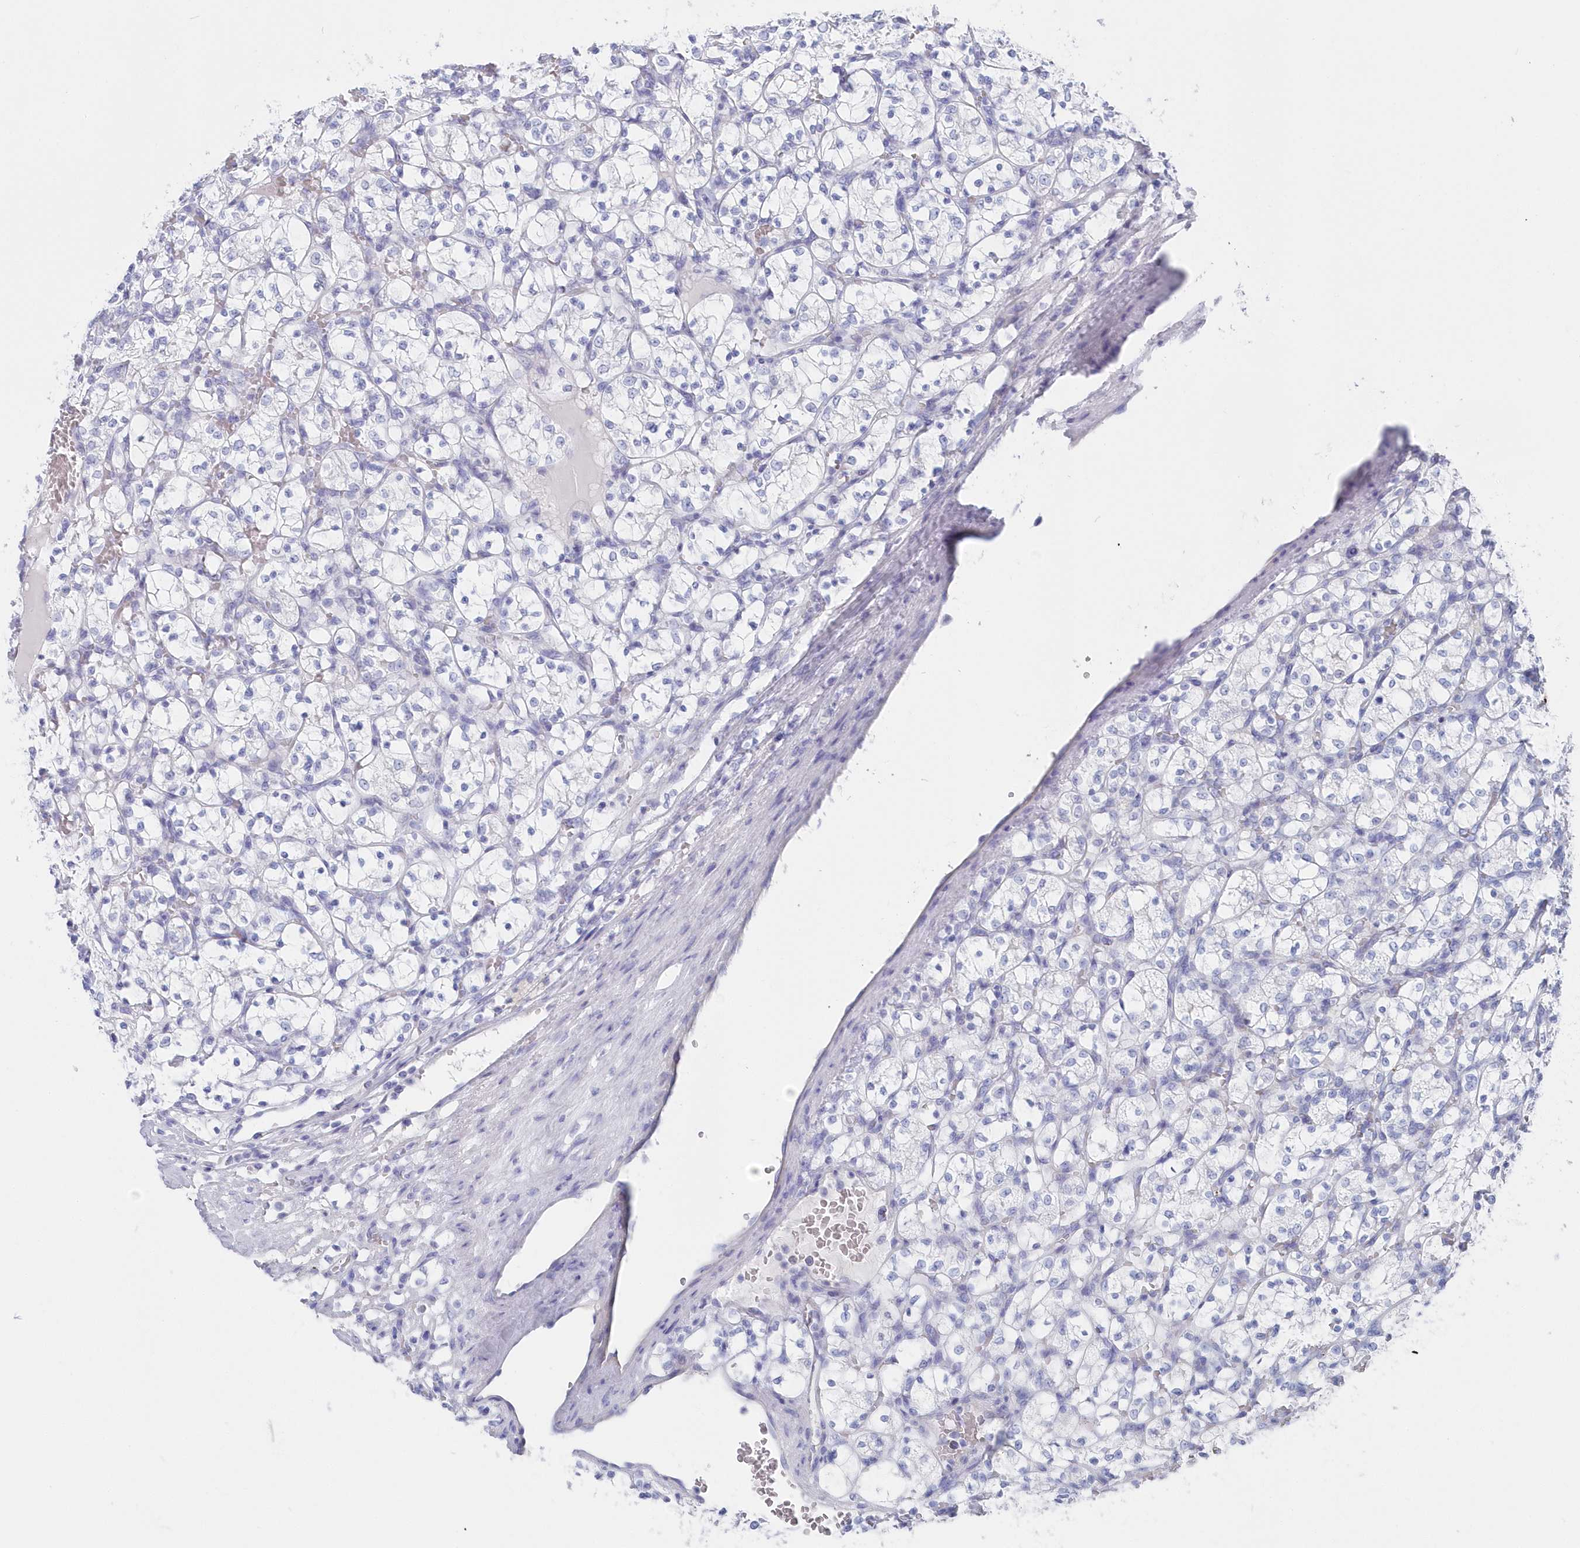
{"staining": {"intensity": "negative", "quantity": "none", "location": "none"}, "tissue": "renal cancer", "cell_type": "Tumor cells", "image_type": "cancer", "snomed": [{"axis": "morphology", "description": "Adenocarcinoma, NOS"}, {"axis": "topography", "description": "Kidney"}], "caption": "Histopathology image shows no significant protein staining in tumor cells of renal cancer. (DAB (3,3'-diaminobenzidine) immunohistochemistry (IHC) visualized using brightfield microscopy, high magnification).", "gene": "CSNK1G2", "patient": {"sex": "female", "age": 69}}